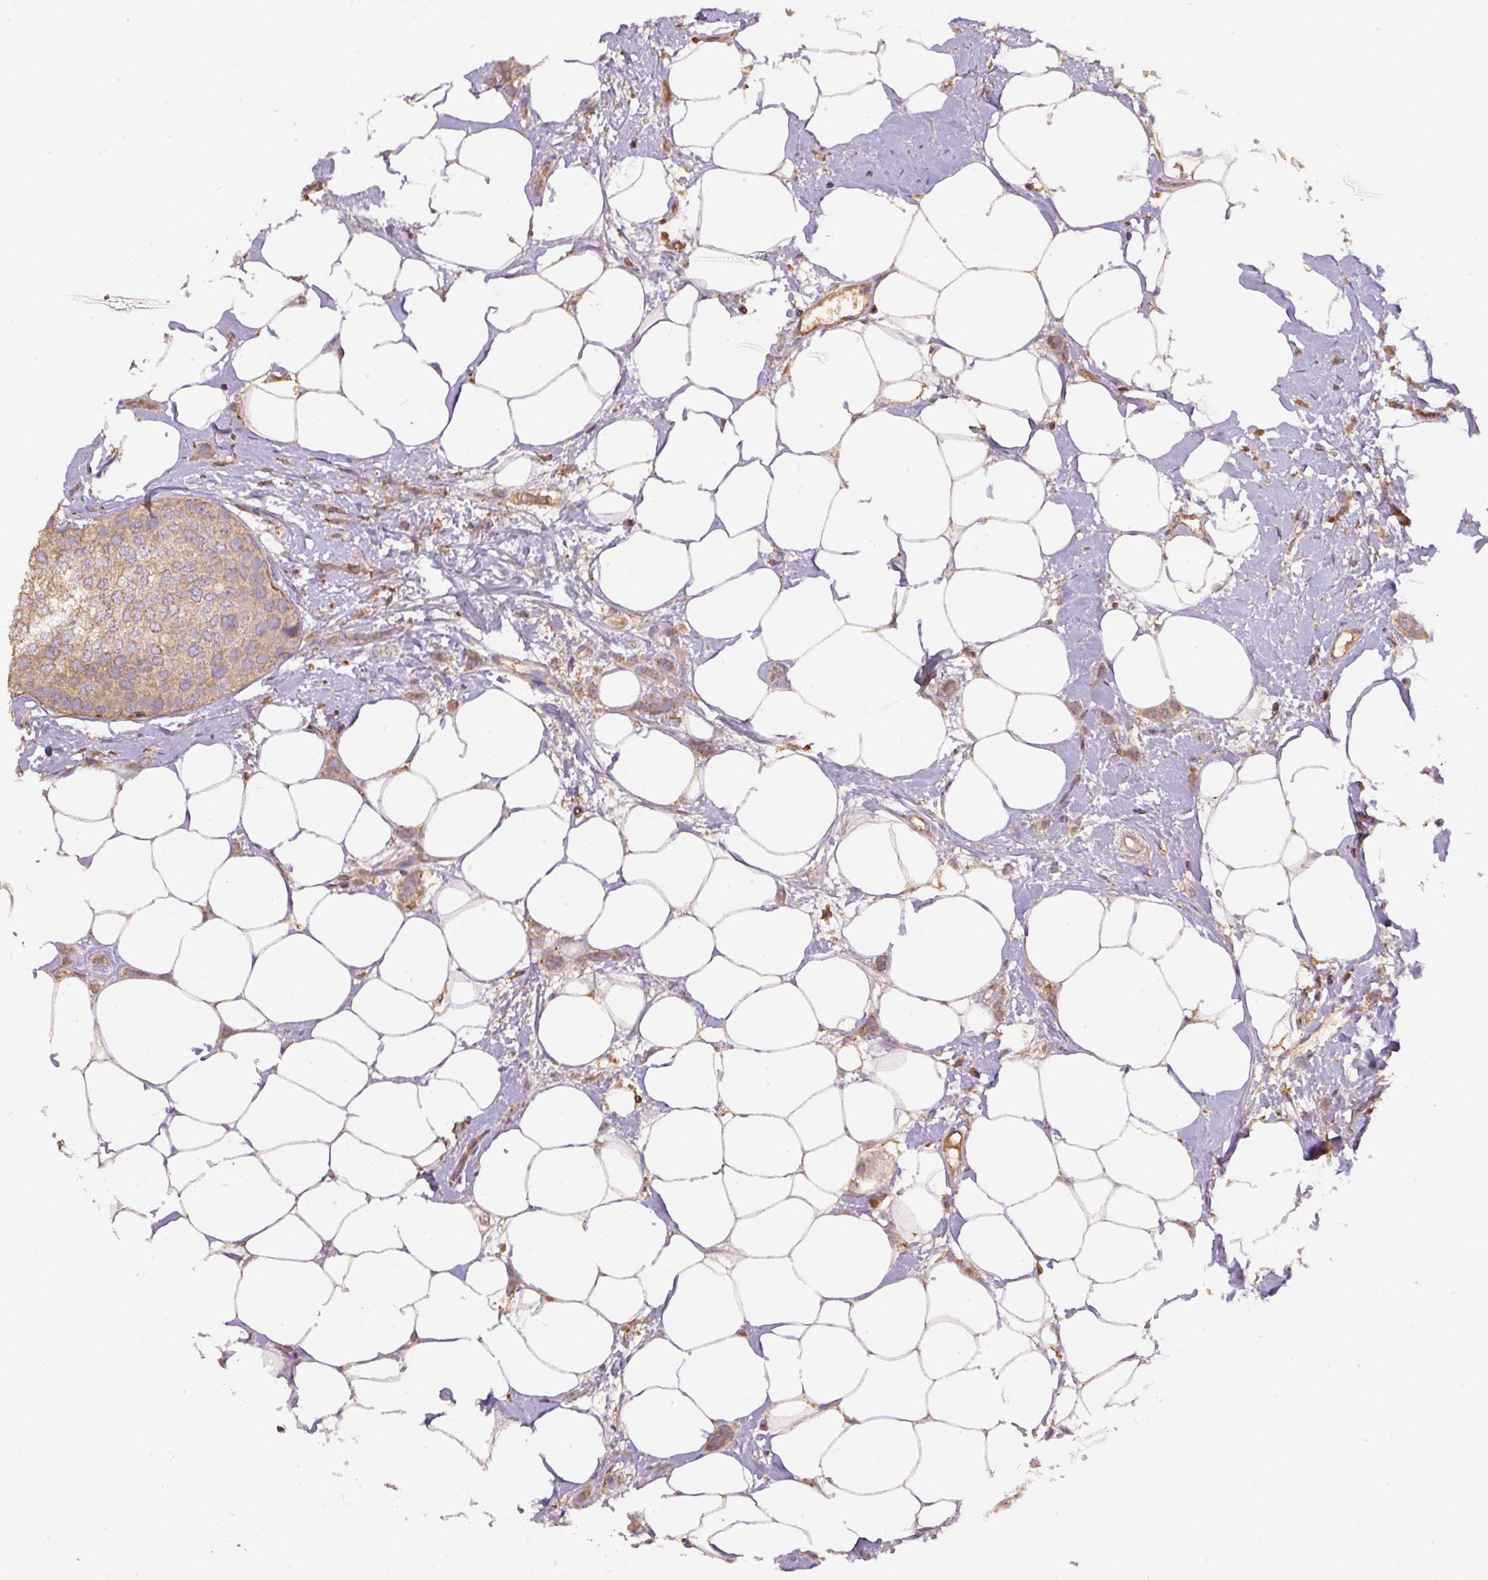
{"staining": {"intensity": "moderate", "quantity": ">75%", "location": "cytoplasmic/membranous"}, "tissue": "breast cancer", "cell_type": "Tumor cells", "image_type": "cancer", "snomed": [{"axis": "morphology", "description": "Duct carcinoma"}, {"axis": "topography", "description": "Breast"}], "caption": "Immunohistochemistry histopathology image of human breast cancer (invasive ductal carcinoma) stained for a protein (brown), which shows medium levels of moderate cytoplasmic/membranous expression in approximately >75% of tumor cells.", "gene": "DAPK1", "patient": {"sex": "female", "age": 72}}